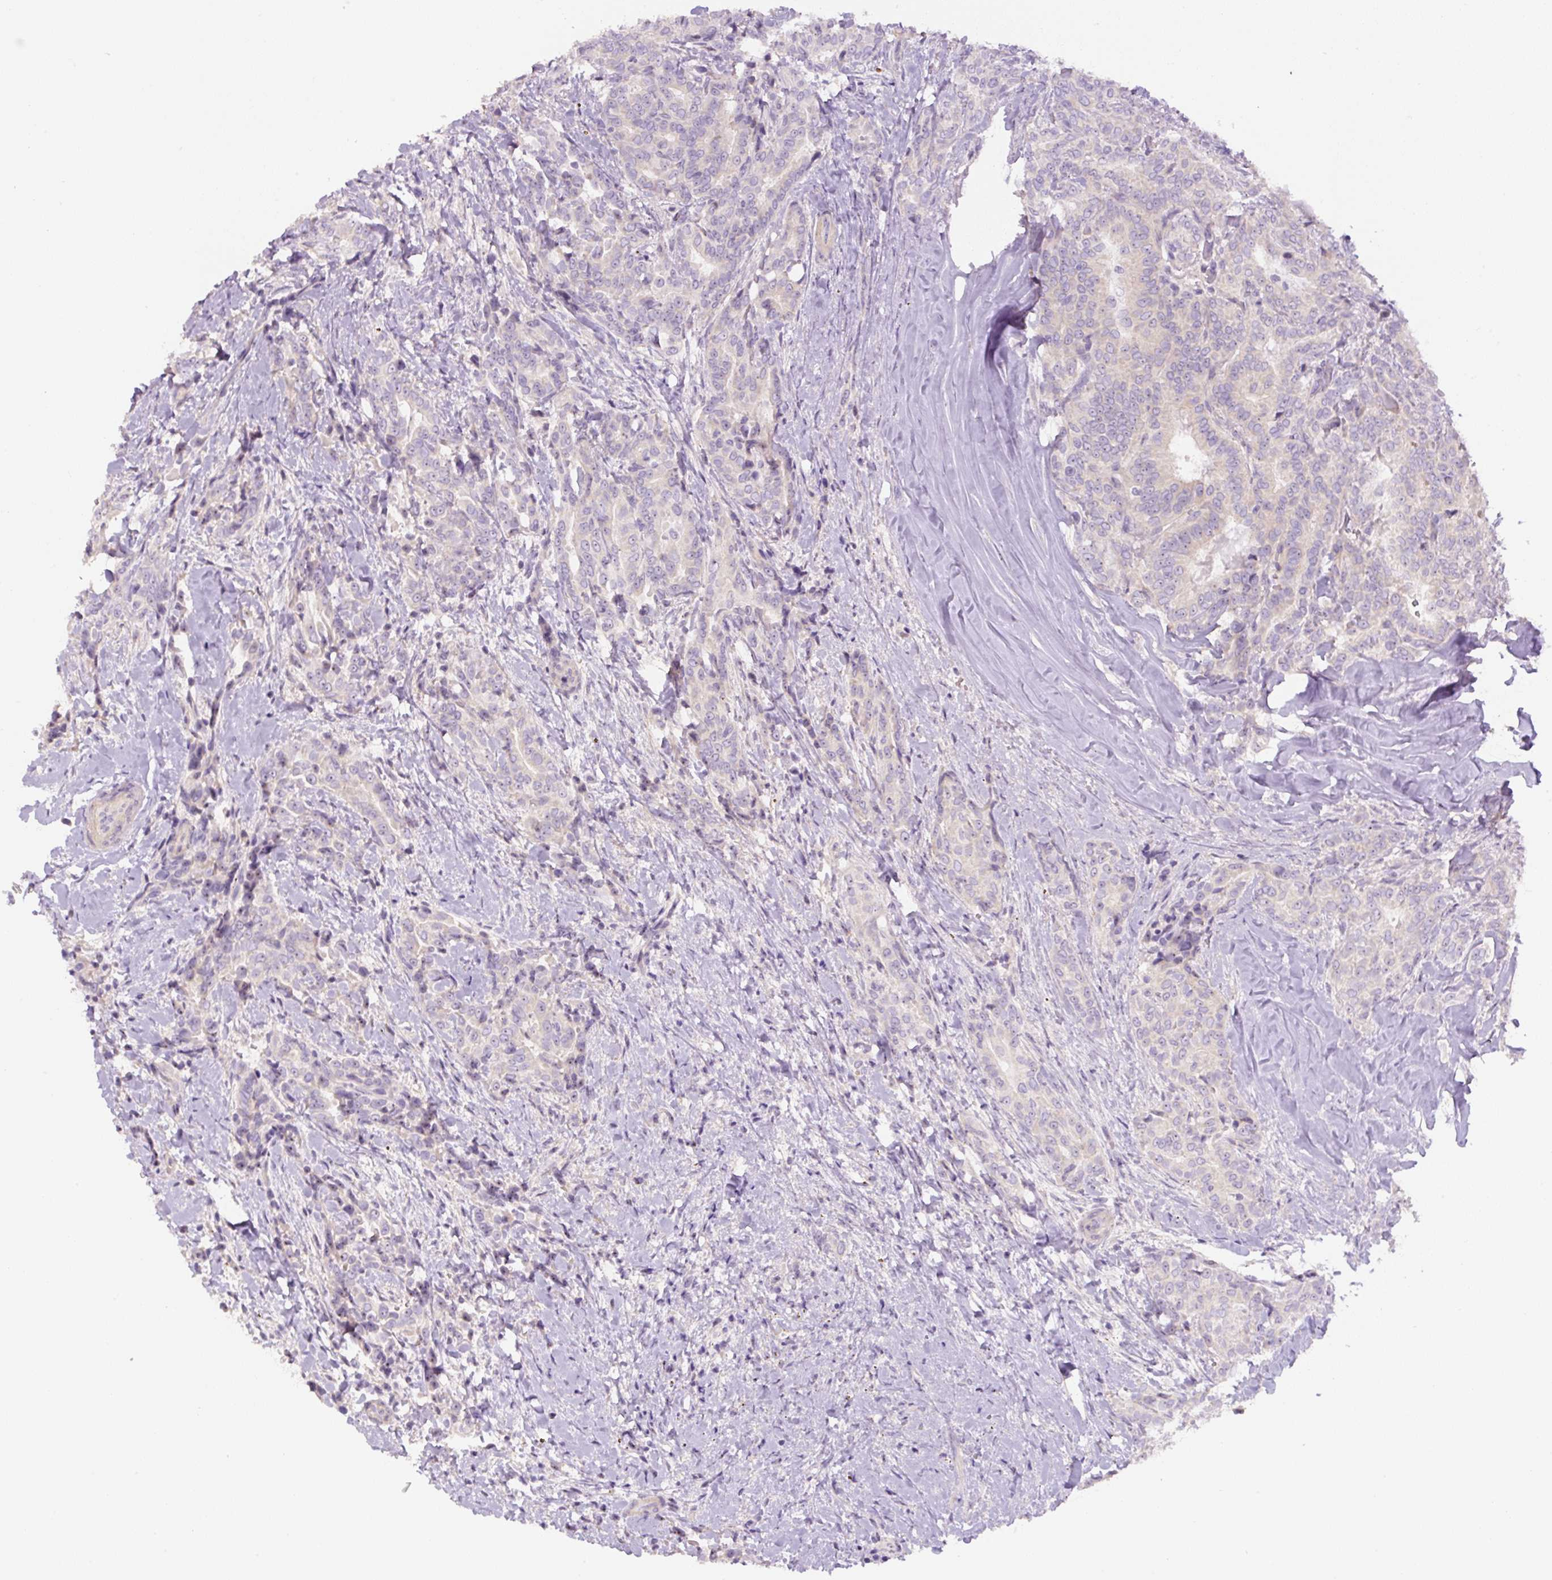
{"staining": {"intensity": "negative", "quantity": "none", "location": "none"}, "tissue": "thyroid cancer", "cell_type": "Tumor cells", "image_type": "cancer", "snomed": [{"axis": "morphology", "description": "Papillary adenocarcinoma, NOS"}, {"axis": "topography", "description": "Thyroid gland"}], "caption": "Tumor cells show no significant positivity in thyroid papillary adenocarcinoma.", "gene": "TMEM151B", "patient": {"sex": "male", "age": 61}}